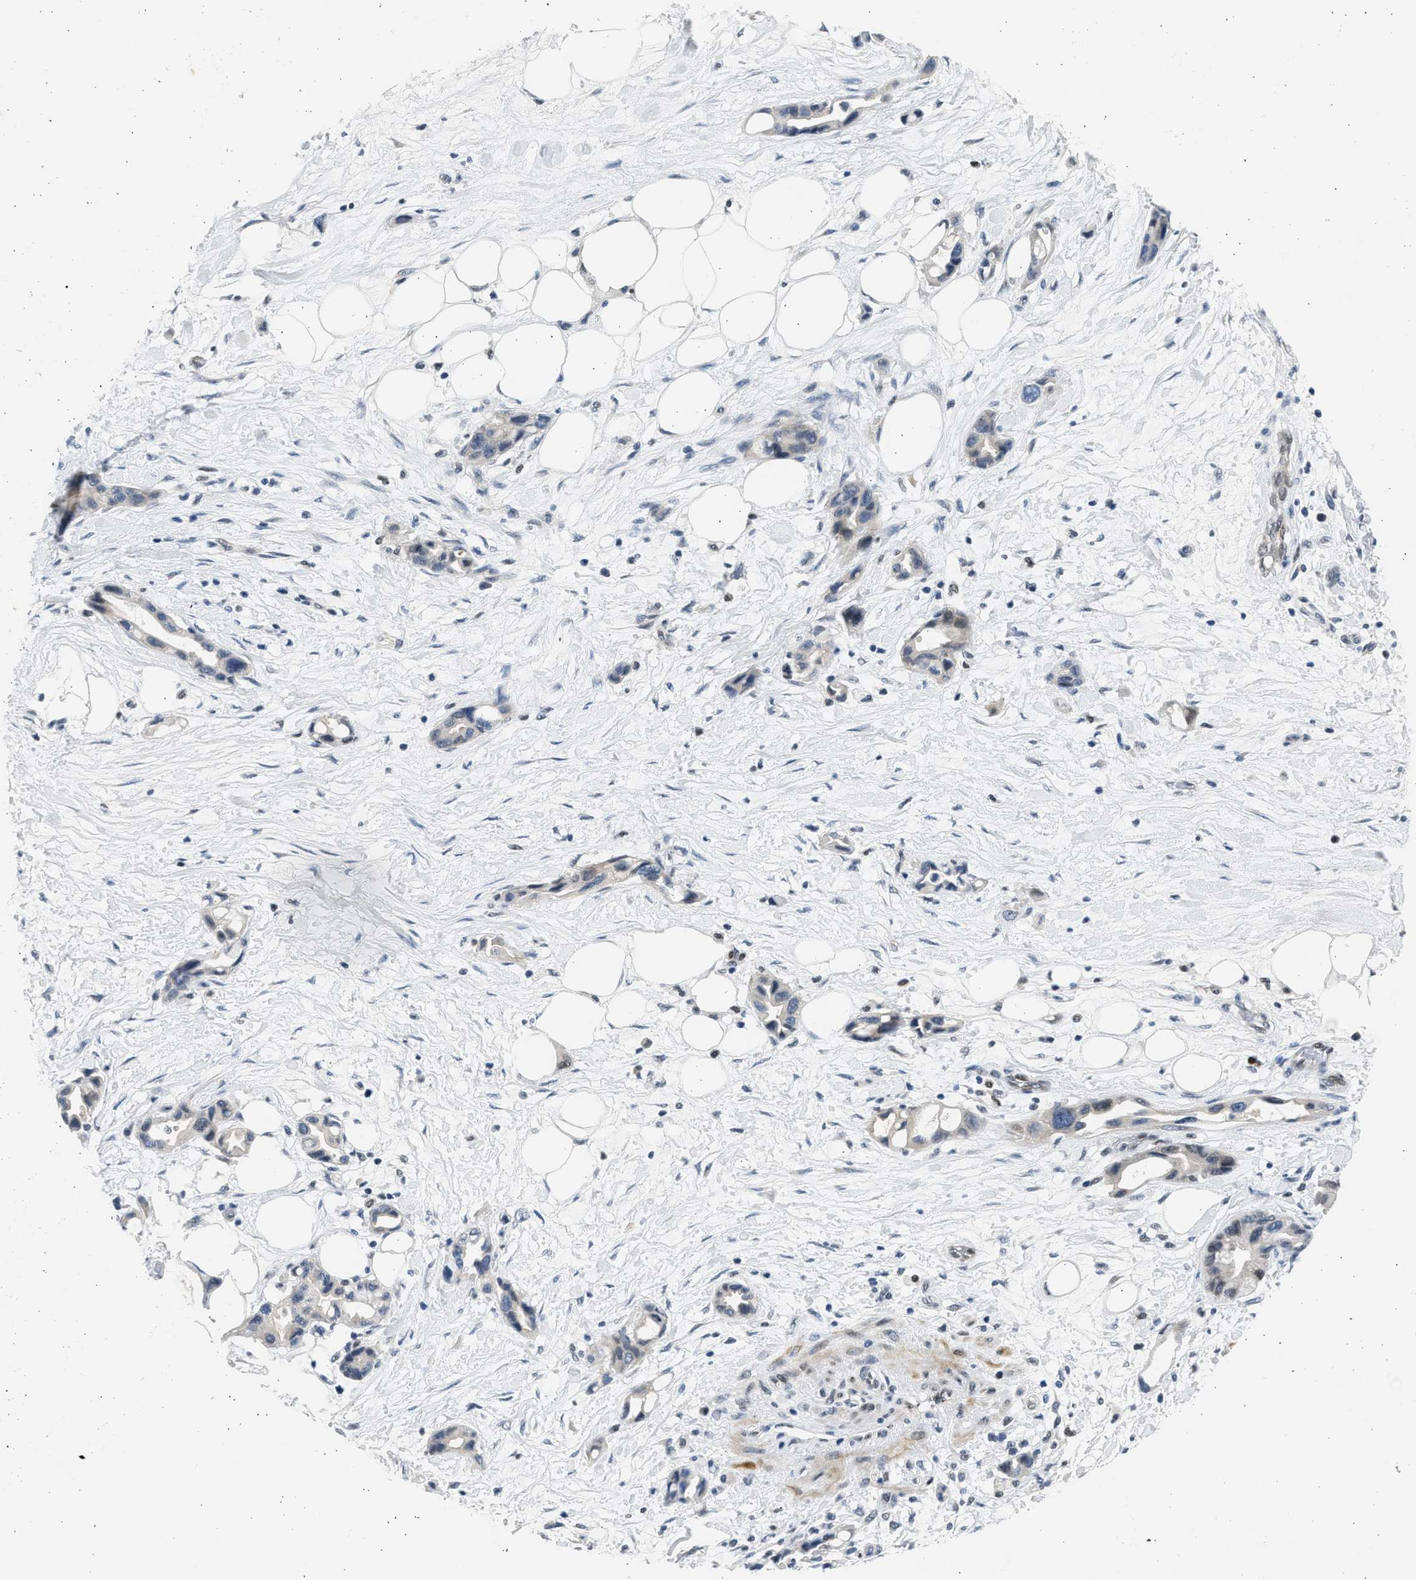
{"staining": {"intensity": "negative", "quantity": "none", "location": "none"}, "tissue": "pancreatic cancer", "cell_type": "Tumor cells", "image_type": "cancer", "snomed": [{"axis": "morphology", "description": "Adenocarcinoma, NOS"}, {"axis": "topography", "description": "Pancreas"}], "caption": "A histopathology image of human pancreatic cancer is negative for staining in tumor cells.", "gene": "HMGN3", "patient": {"sex": "female", "age": 57}}